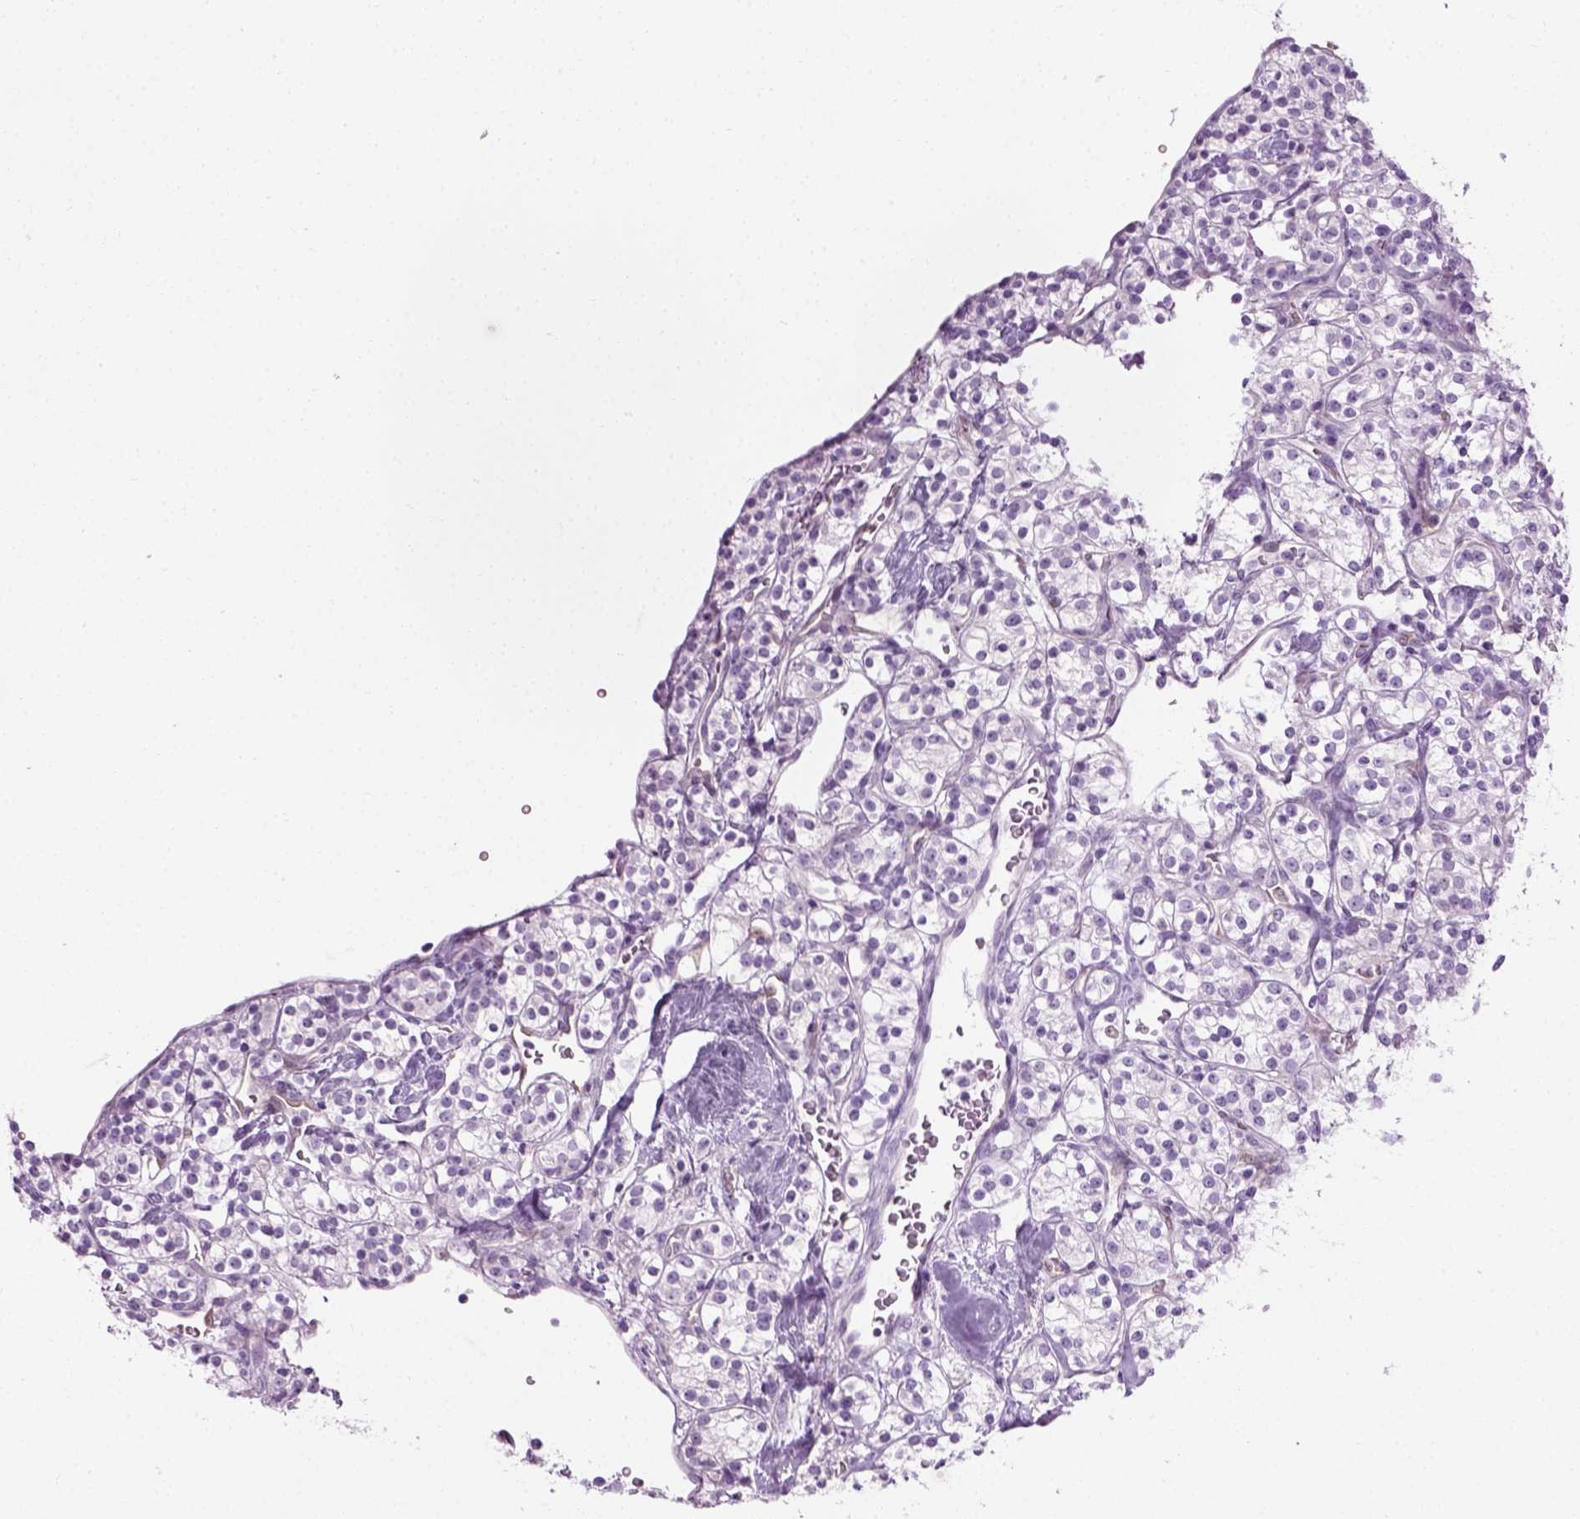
{"staining": {"intensity": "negative", "quantity": "none", "location": "none"}, "tissue": "renal cancer", "cell_type": "Tumor cells", "image_type": "cancer", "snomed": [{"axis": "morphology", "description": "Adenocarcinoma, NOS"}, {"axis": "topography", "description": "Kidney"}], "caption": "An image of adenocarcinoma (renal) stained for a protein displays no brown staining in tumor cells.", "gene": "CIBAR2", "patient": {"sex": "male", "age": 77}}